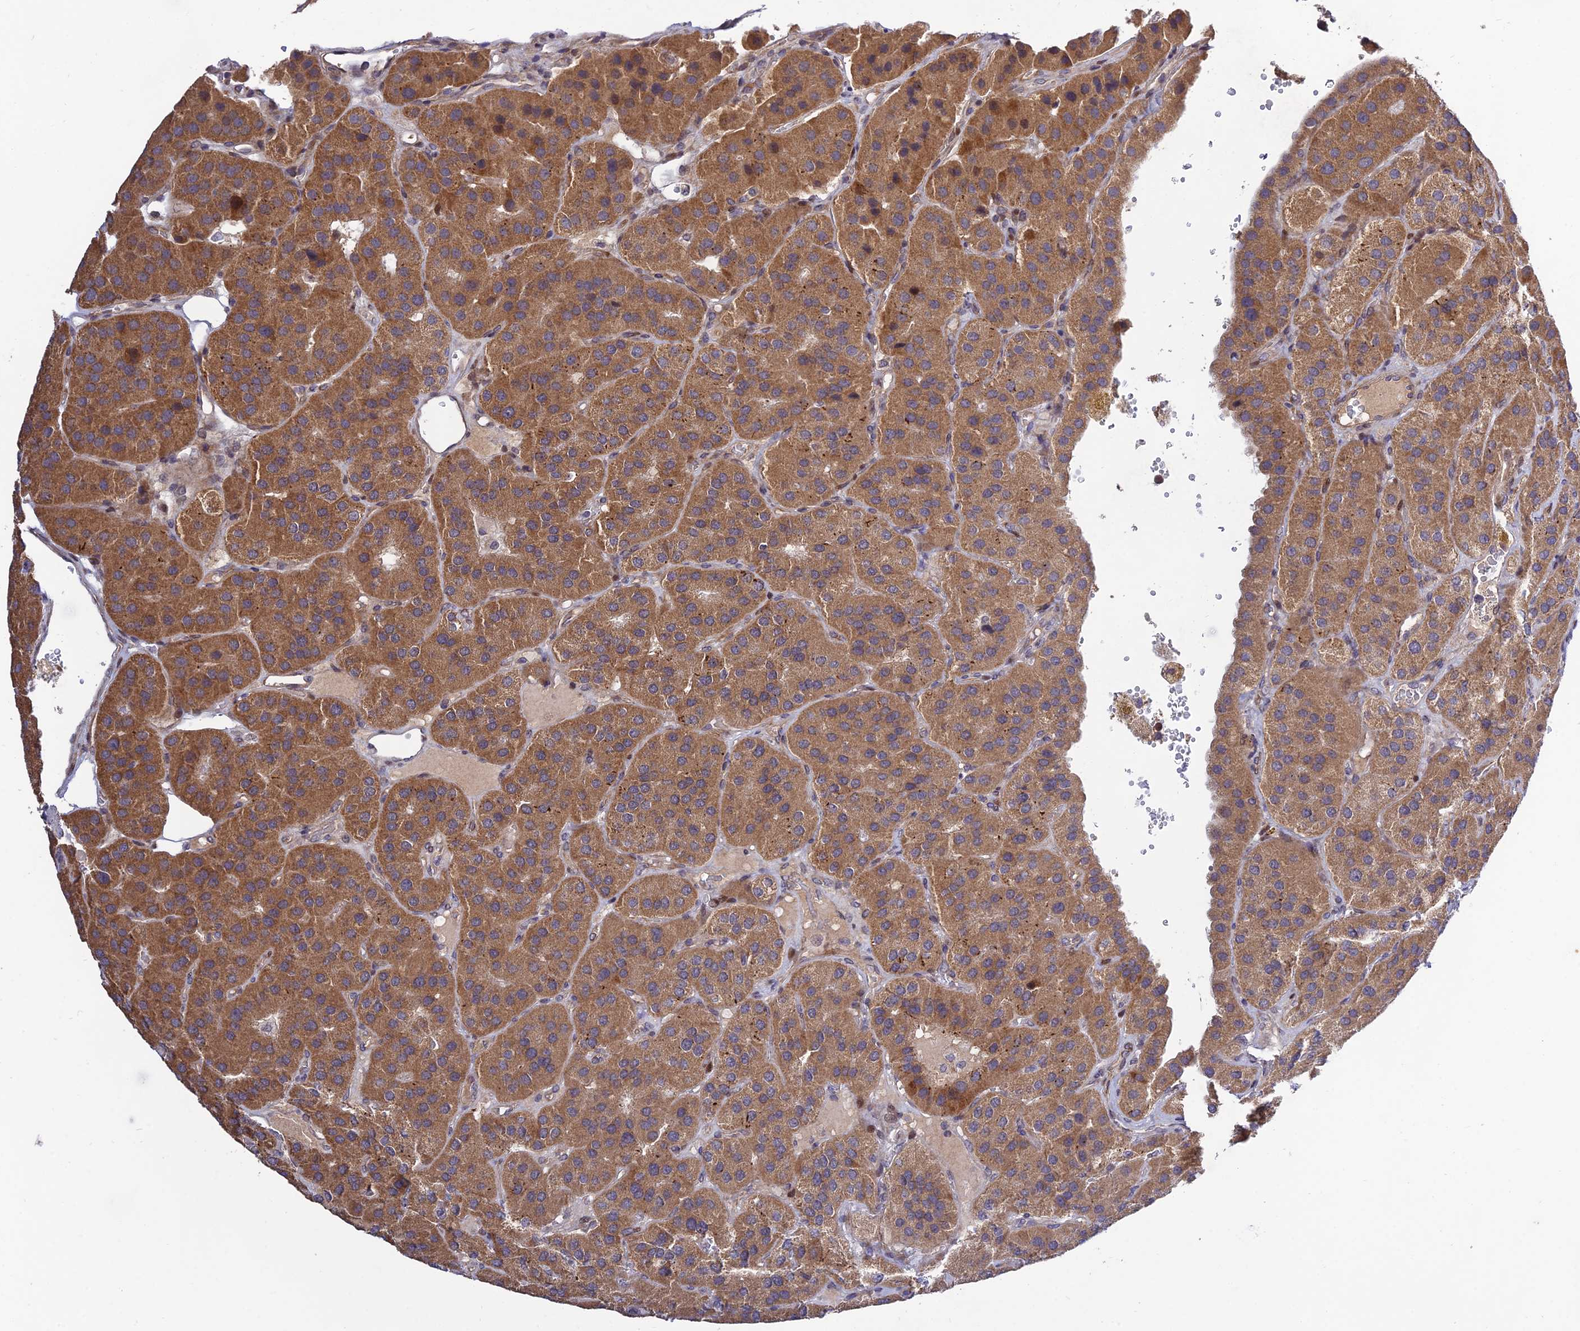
{"staining": {"intensity": "moderate", "quantity": ">75%", "location": "cytoplasmic/membranous"}, "tissue": "parathyroid gland", "cell_type": "Glandular cells", "image_type": "normal", "snomed": [{"axis": "morphology", "description": "Normal tissue, NOS"}, {"axis": "morphology", "description": "Adenoma, NOS"}, {"axis": "topography", "description": "Parathyroid gland"}], "caption": "The micrograph demonstrates staining of unremarkable parathyroid gland, revealing moderate cytoplasmic/membranous protein positivity (brown color) within glandular cells.", "gene": "PLEKHG2", "patient": {"sex": "female", "age": 86}}